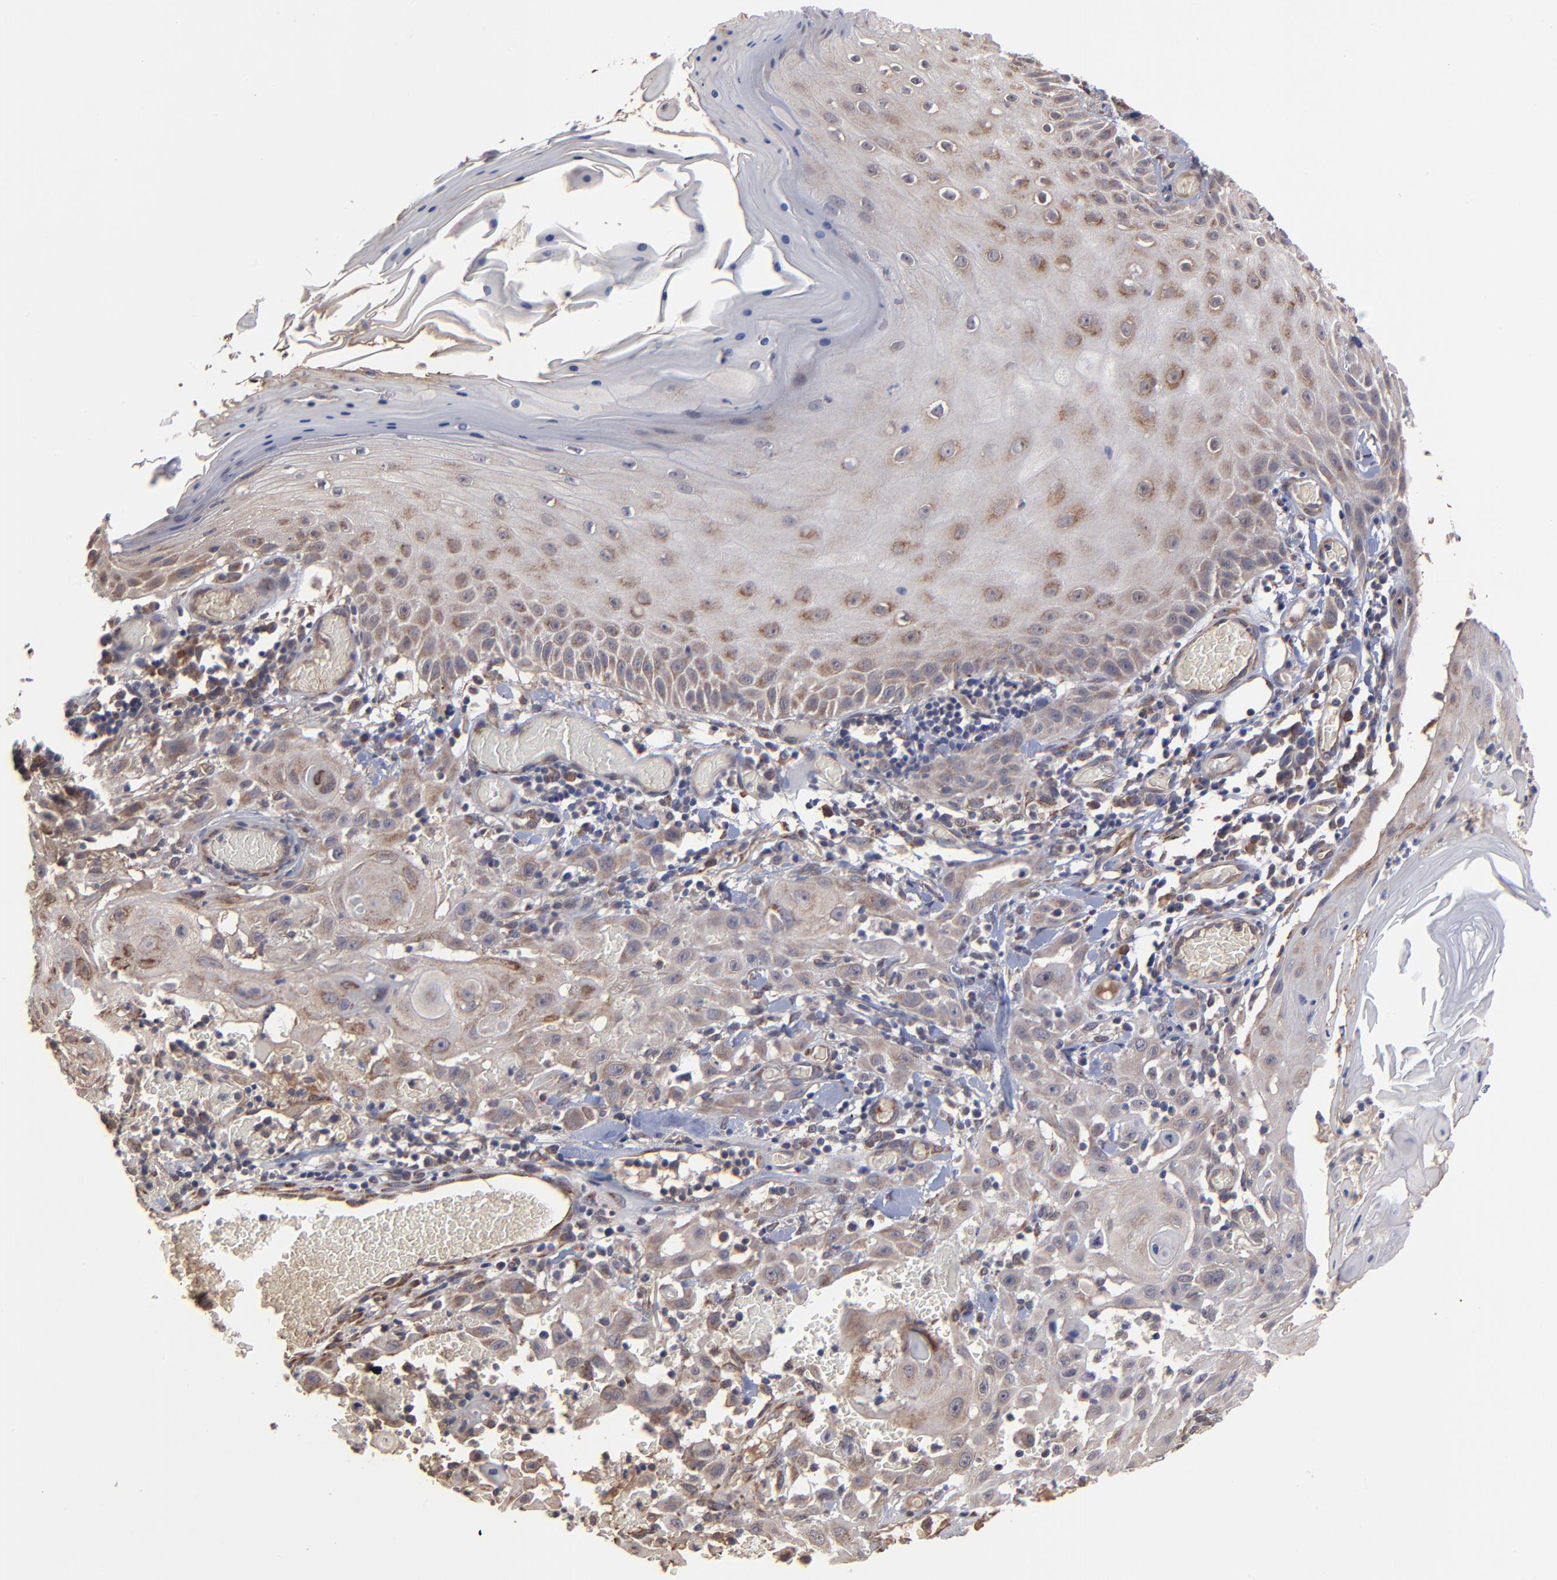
{"staining": {"intensity": "weak", "quantity": ">75%", "location": "cytoplasmic/membranous"}, "tissue": "skin cancer", "cell_type": "Tumor cells", "image_type": "cancer", "snomed": [{"axis": "morphology", "description": "Squamous cell carcinoma, NOS"}, {"axis": "topography", "description": "Skin"}], "caption": "Tumor cells demonstrate weak cytoplasmic/membranous positivity in approximately >75% of cells in skin squamous cell carcinoma.", "gene": "CHL1", "patient": {"sex": "male", "age": 24}}